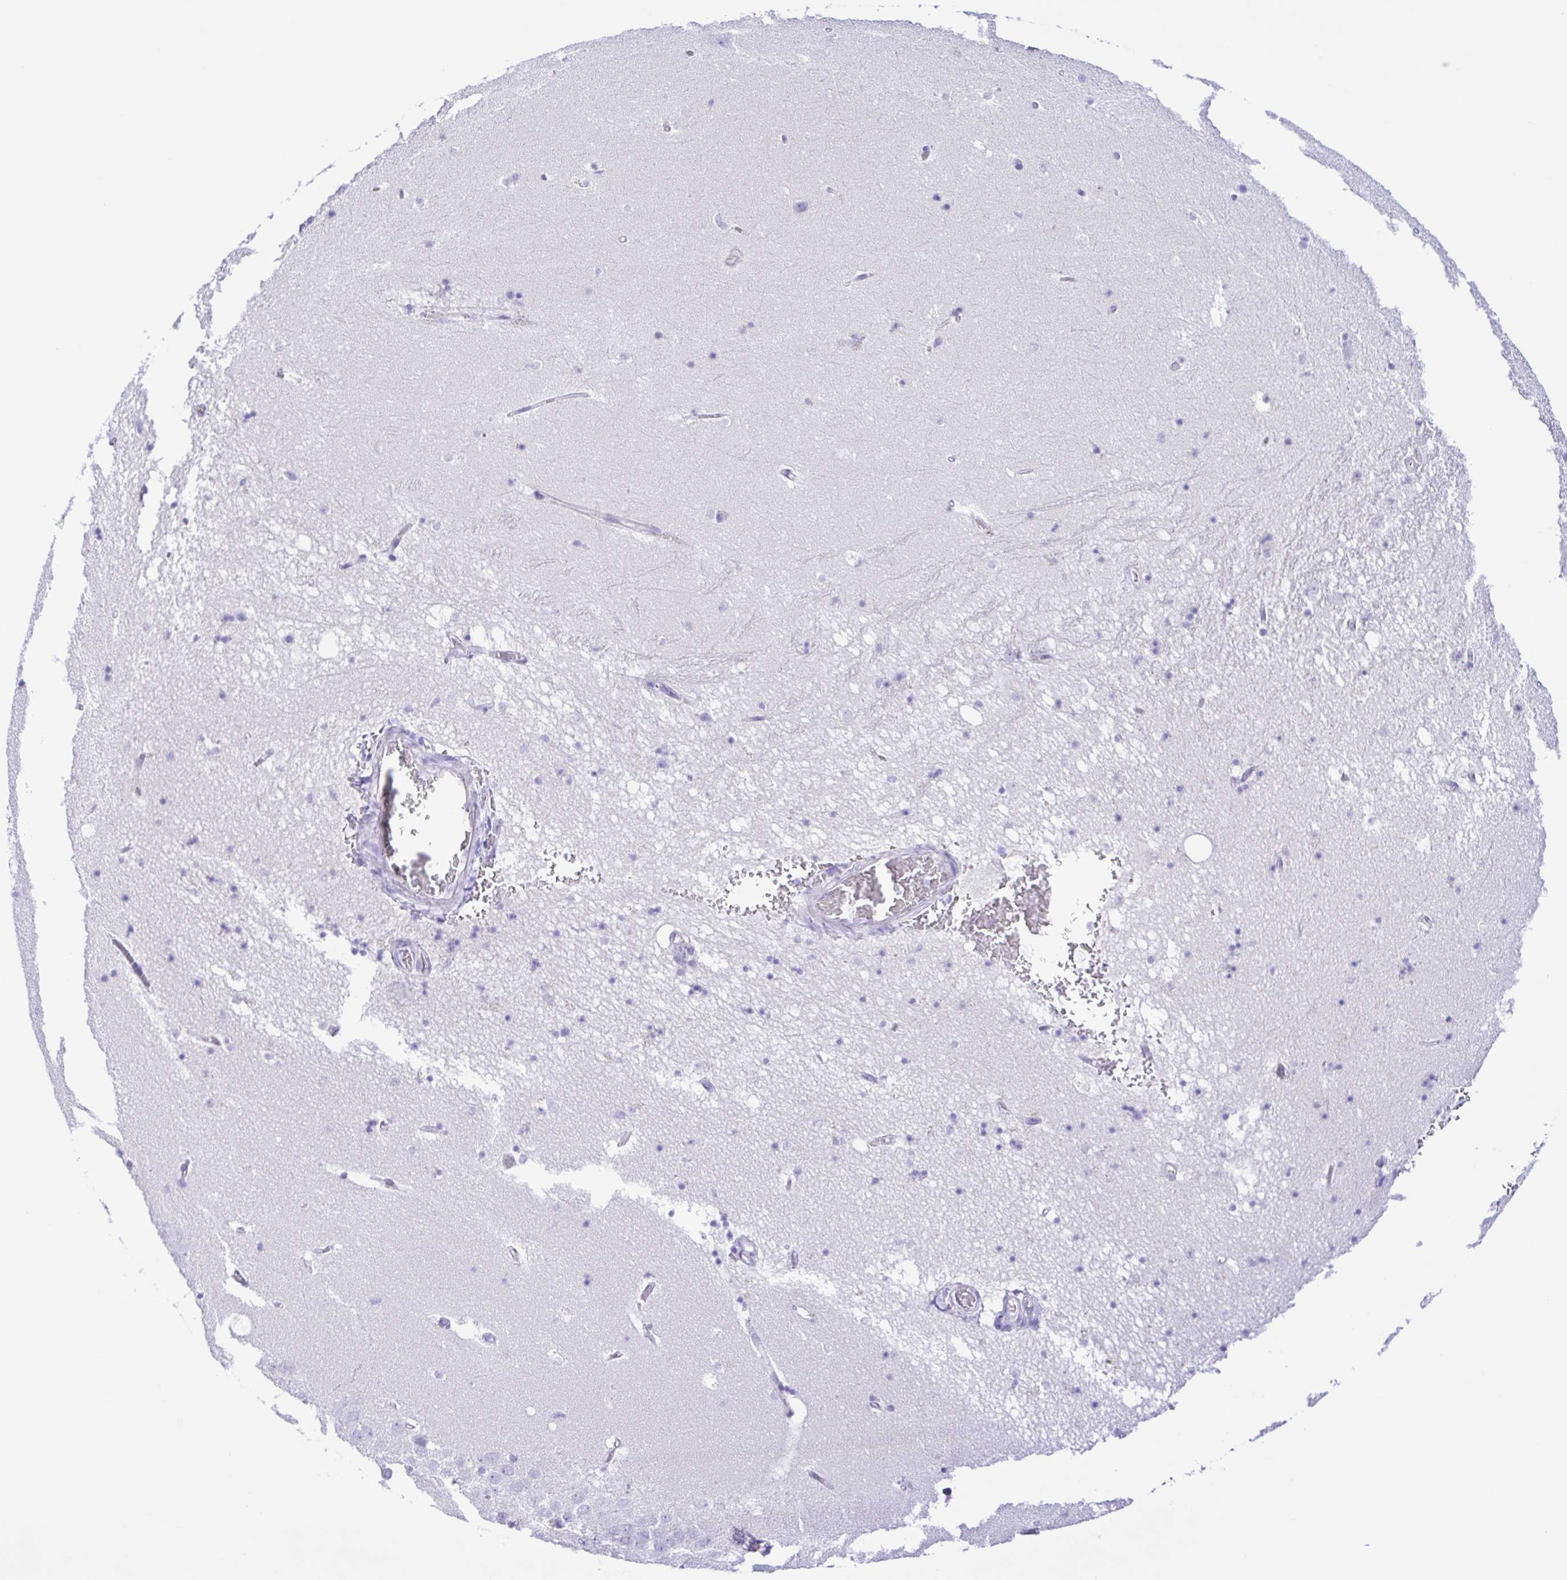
{"staining": {"intensity": "negative", "quantity": "none", "location": "none"}, "tissue": "hippocampus", "cell_type": "Glial cells", "image_type": "normal", "snomed": [{"axis": "morphology", "description": "Normal tissue, NOS"}, {"axis": "topography", "description": "Hippocampus"}], "caption": "Immunohistochemistry image of normal human hippocampus stained for a protein (brown), which exhibits no positivity in glial cells. The staining was performed using DAB (3,3'-diaminobenzidine) to visualize the protein expression in brown, while the nuclei were stained in blue with hematoxylin (Magnification: 20x).", "gene": "CYP11A1", "patient": {"sex": "male", "age": 58}}